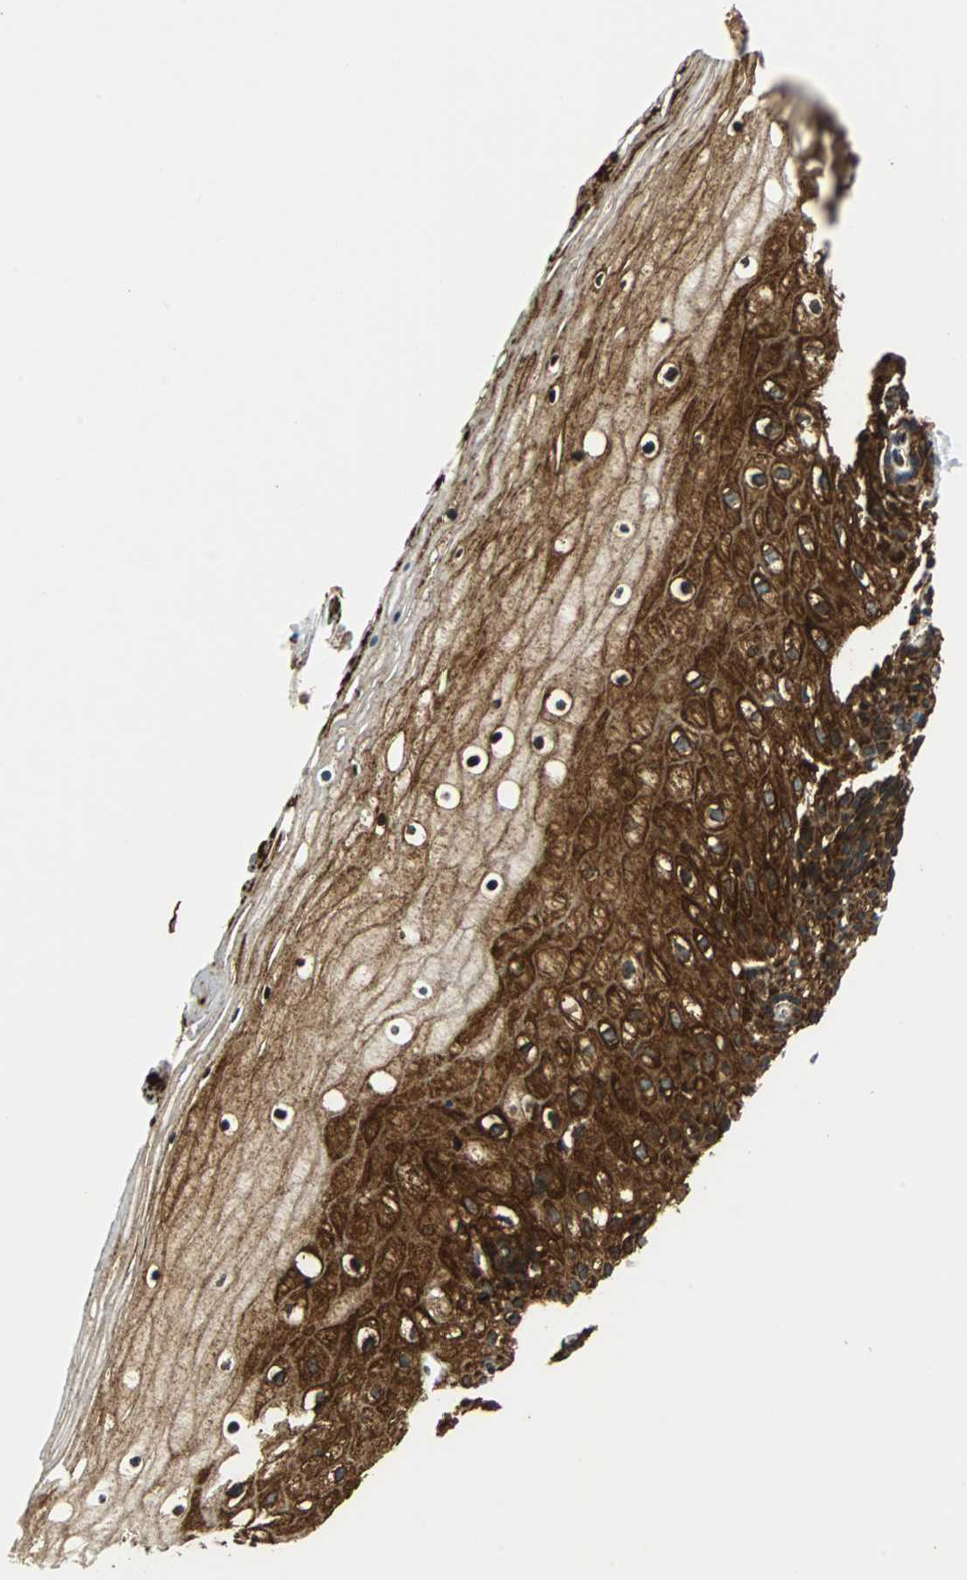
{"staining": {"intensity": "strong", "quantity": ">75%", "location": "cytoplasmic/membranous"}, "tissue": "vagina", "cell_type": "Squamous epithelial cells", "image_type": "normal", "snomed": [{"axis": "morphology", "description": "Normal tissue, NOS"}, {"axis": "topography", "description": "Vagina"}], "caption": "Protein expression analysis of benign vagina exhibits strong cytoplasmic/membranous expression in about >75% of squamous epithelial cells.", "gene": "TUBA4A", "patient": {"sex": "female", "age": 46}}